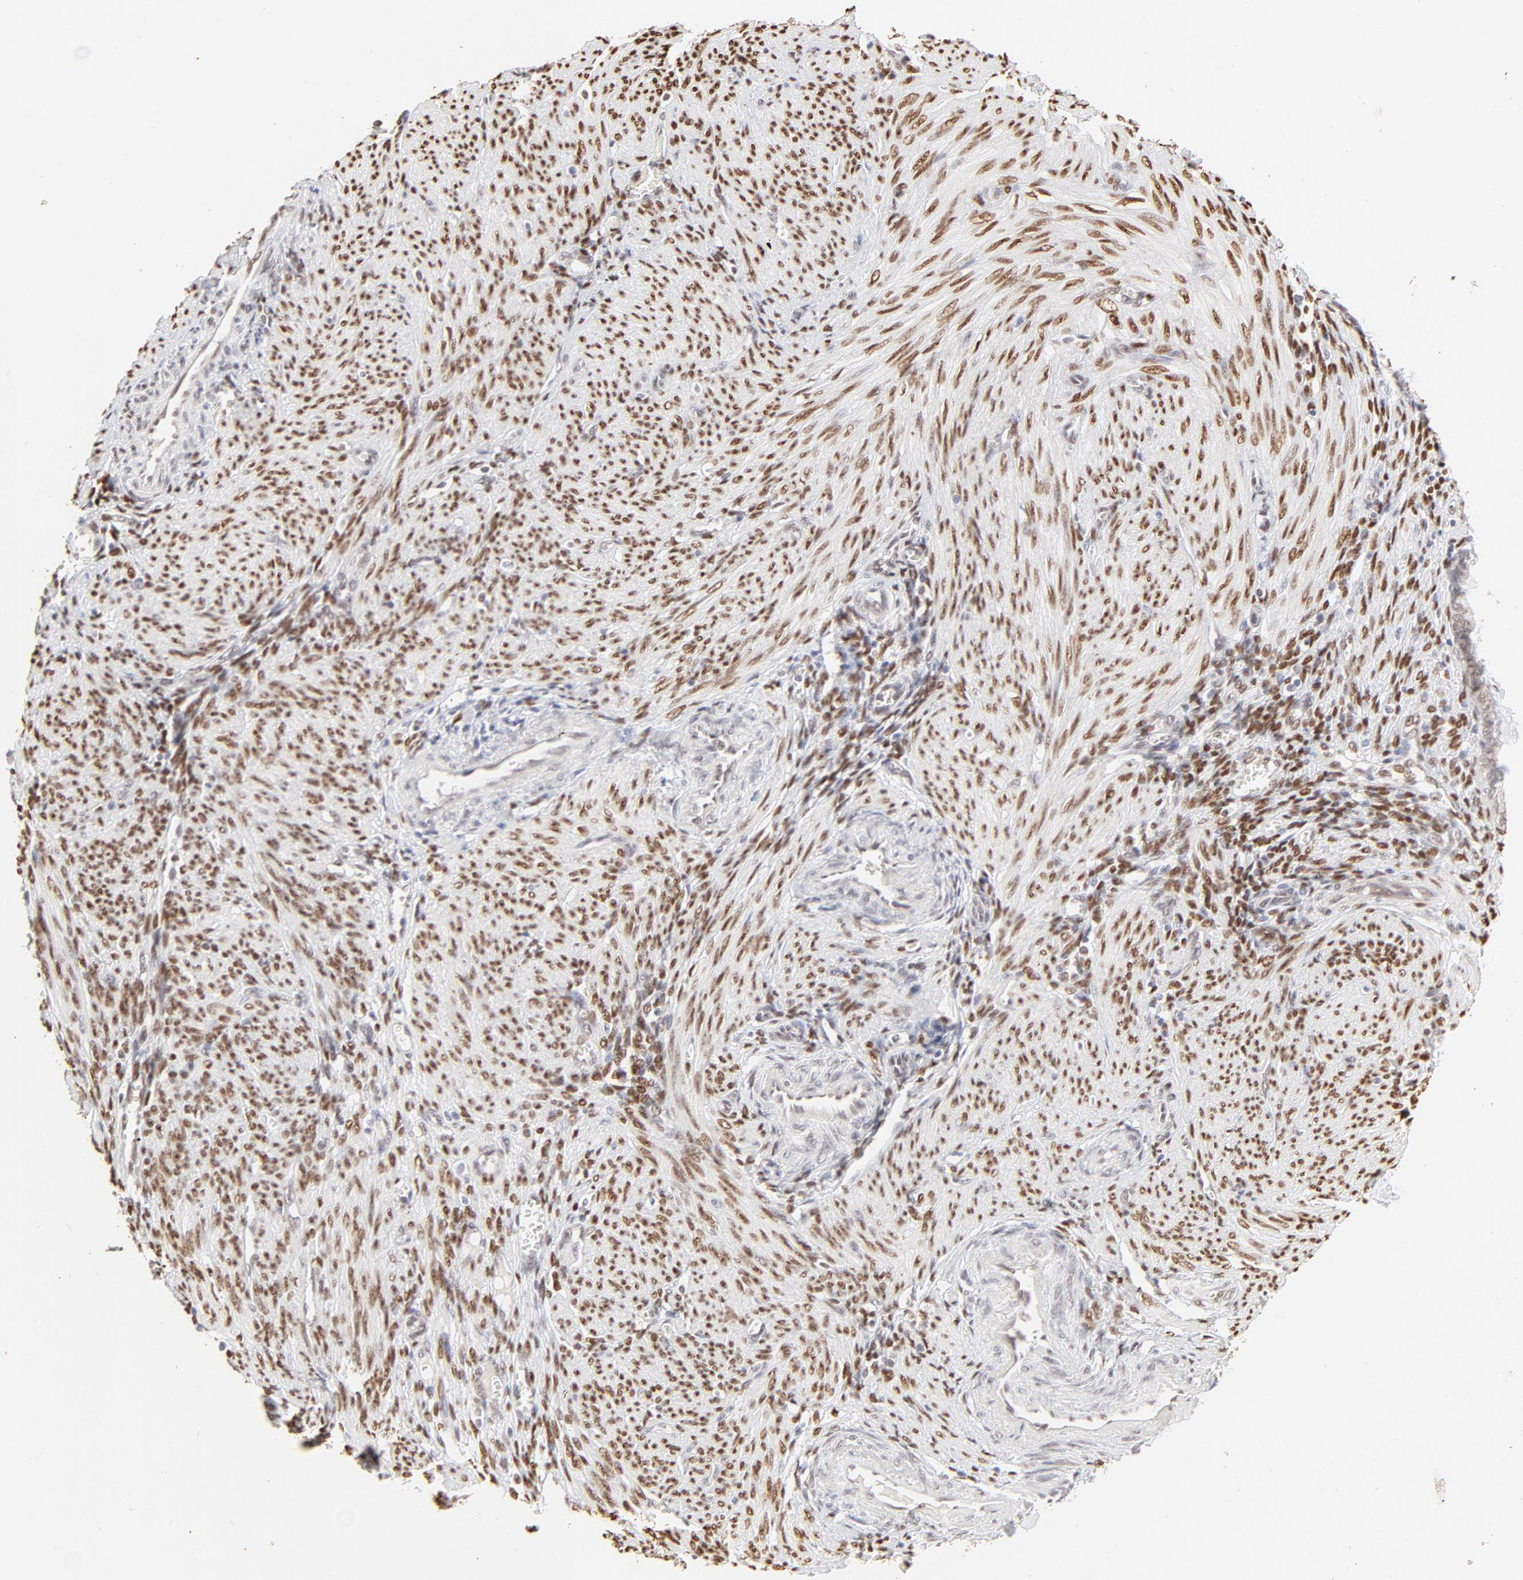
{"staining": {"intensity": "moderate", "quantity": ">75%", "location": "nuclear"}, "tissue": "endometrium", "cell_type": "Cells in endometrial stroma", "image_type": "normal", "snomed": [{"axis": "morphology", "description": "Normal tissue, NOS"}, {"axis": "topography", "description": "Endometrium"}], "caption": "Immunohistochemistry (DAB) staining of normal human endometrium shows moderate nuclear protein staining in about >75% of cells in endometrial stroma. (DAB (3,3'-diaminobenzidine) IHC, brown staining for protein, blue staining for nuclei).", "gene": "PBX1", "patient": {"sex": "female", "age": 72}}